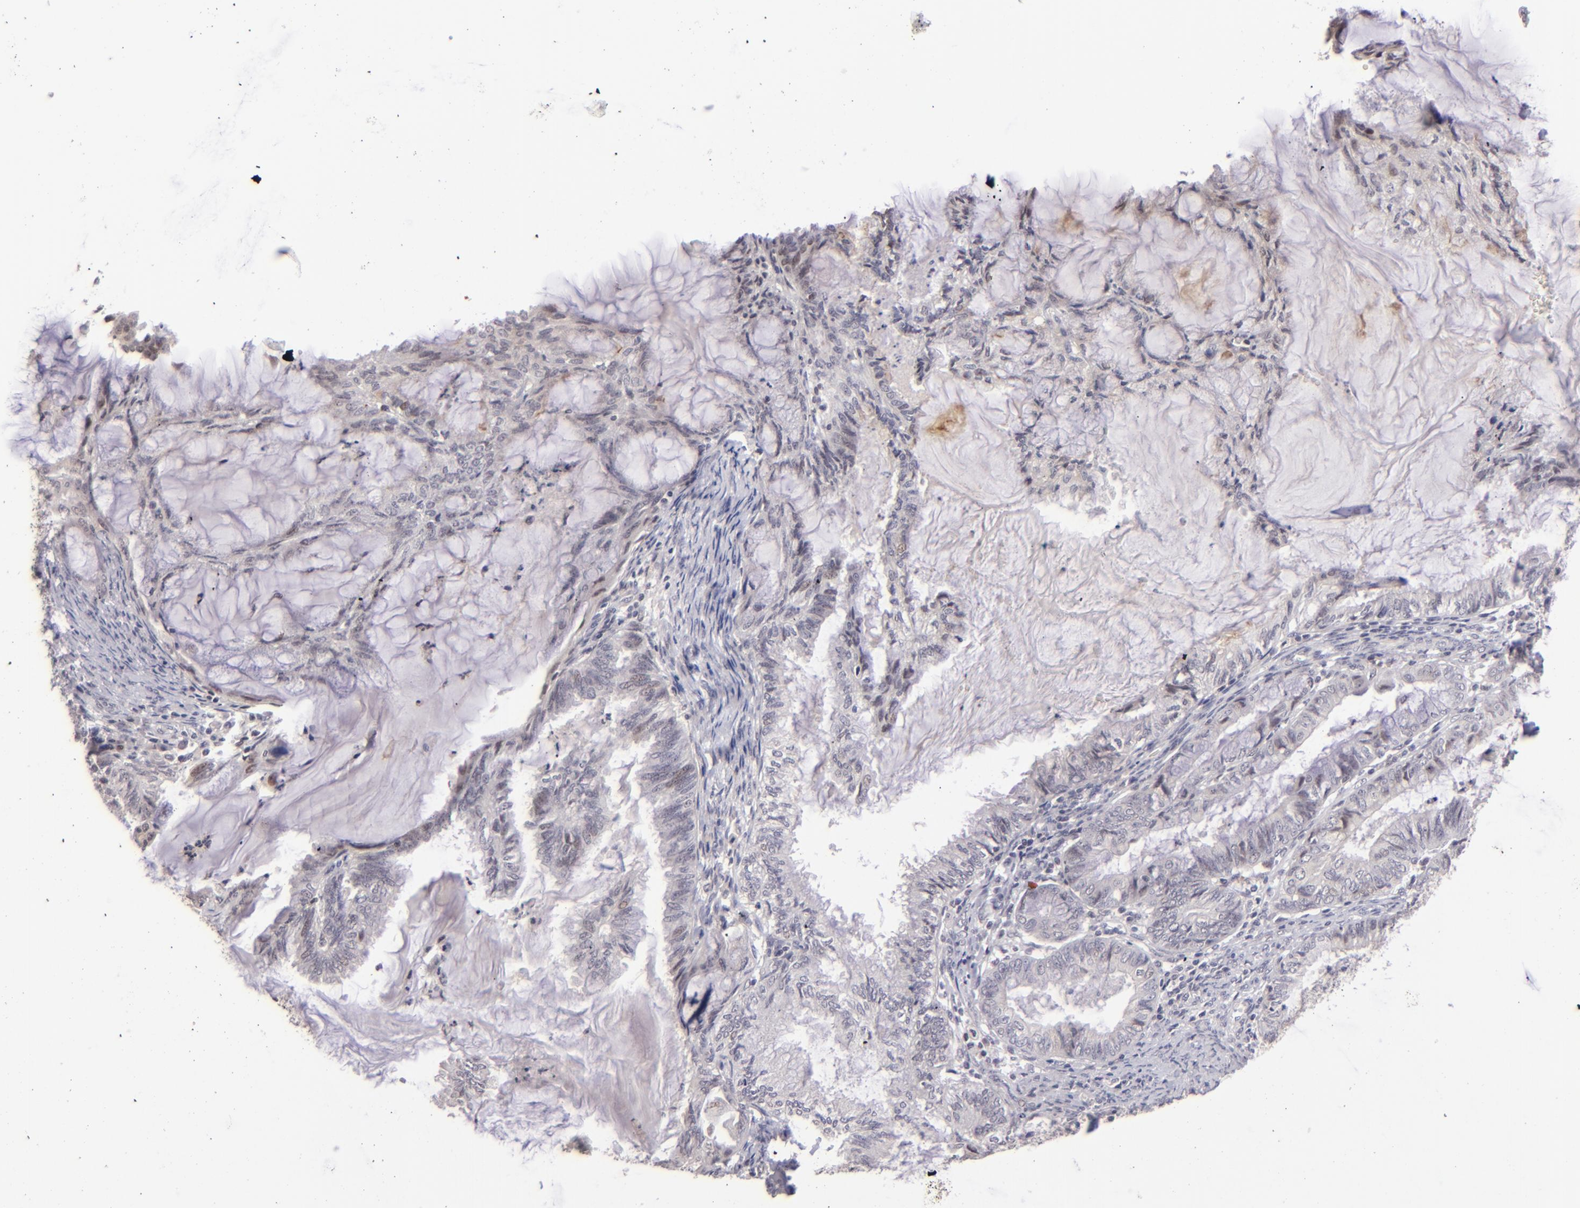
{"staining": {"intensity": "weak", "quantity": "<25%", "location": "nuclear"}, "tissue": "endometrial cancer", "cell_type": "Tumor cells", "image_type": "cancer", "snomed": [{"axis": "morphology", "description": "Adenocarcinoma, NOS"}, {"axis": "topography", "description": "Endometrium"}], "caption": "Endometrial cancer (adenocarcinoma) stained for a protein using immunohistochemistry shows no expression tumor cells.", "gene": "RARB", "patient": {"sex": "female", "age": 86}}